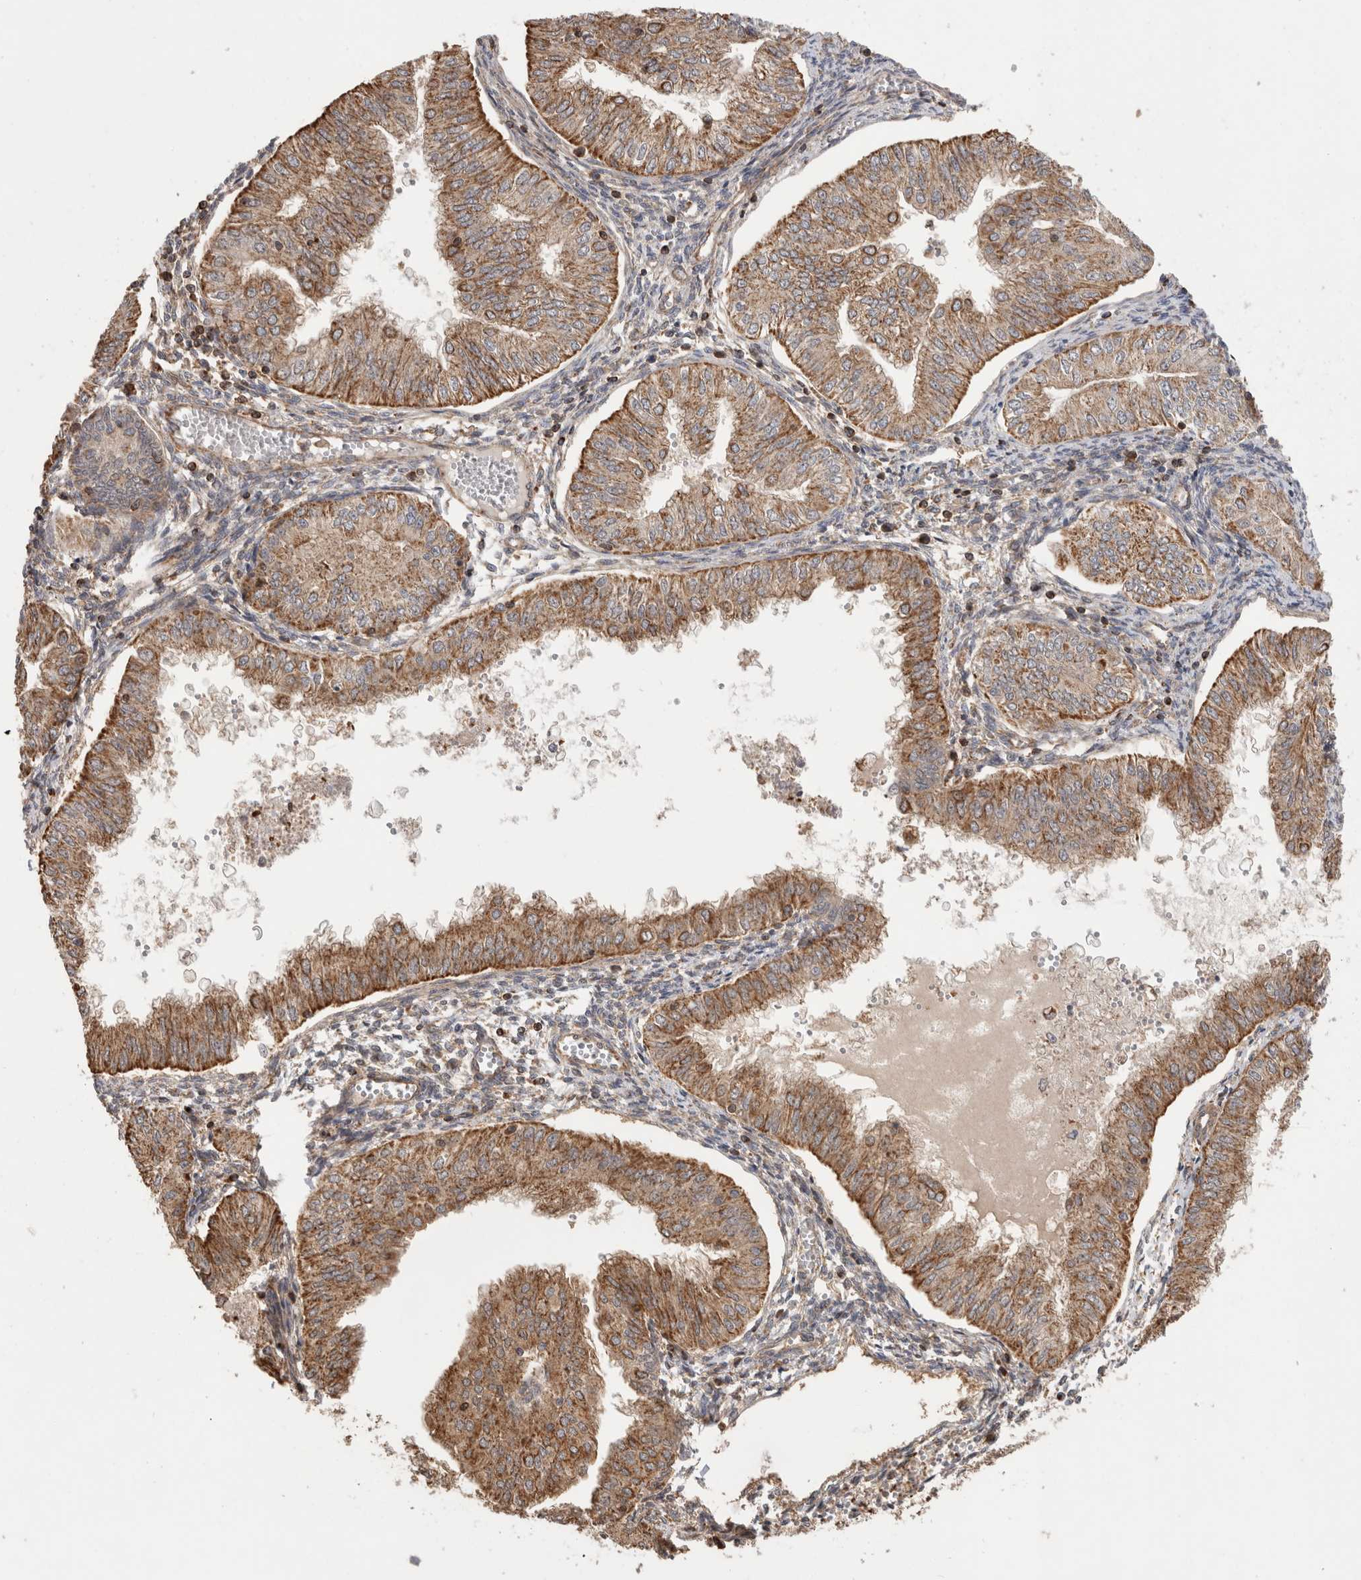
{"staining": {"intensity": "moderate", "quantity": ">75%", "location": "cytoplasmic/membranous"}, "tissue": "endometrial cancer", "cell_type": "Tumor cells", "image_type": "cancer", "snomed": [{"axis": "morphology", "description": "Normal tissue, NOS"}, {"axis": "morphology", "description": "Adenocarcinoma, NOS"}, {"axis": "topography", "description": "Endometrium"}], "caption": "Protein expression analysis of human adenocarcinoma (endometrial) reveals moderate cytoplasmic/membranous staining in about >75% of tumor cells. The protein of interest is stained brown, and the nuclei are stained in blue (DAB (3,3'-diaminobenzidine) IHC with brightfield microscopy, high magnification).", "gene": "IMMP2L", "patient": {"sex": "female", "age": 53}}